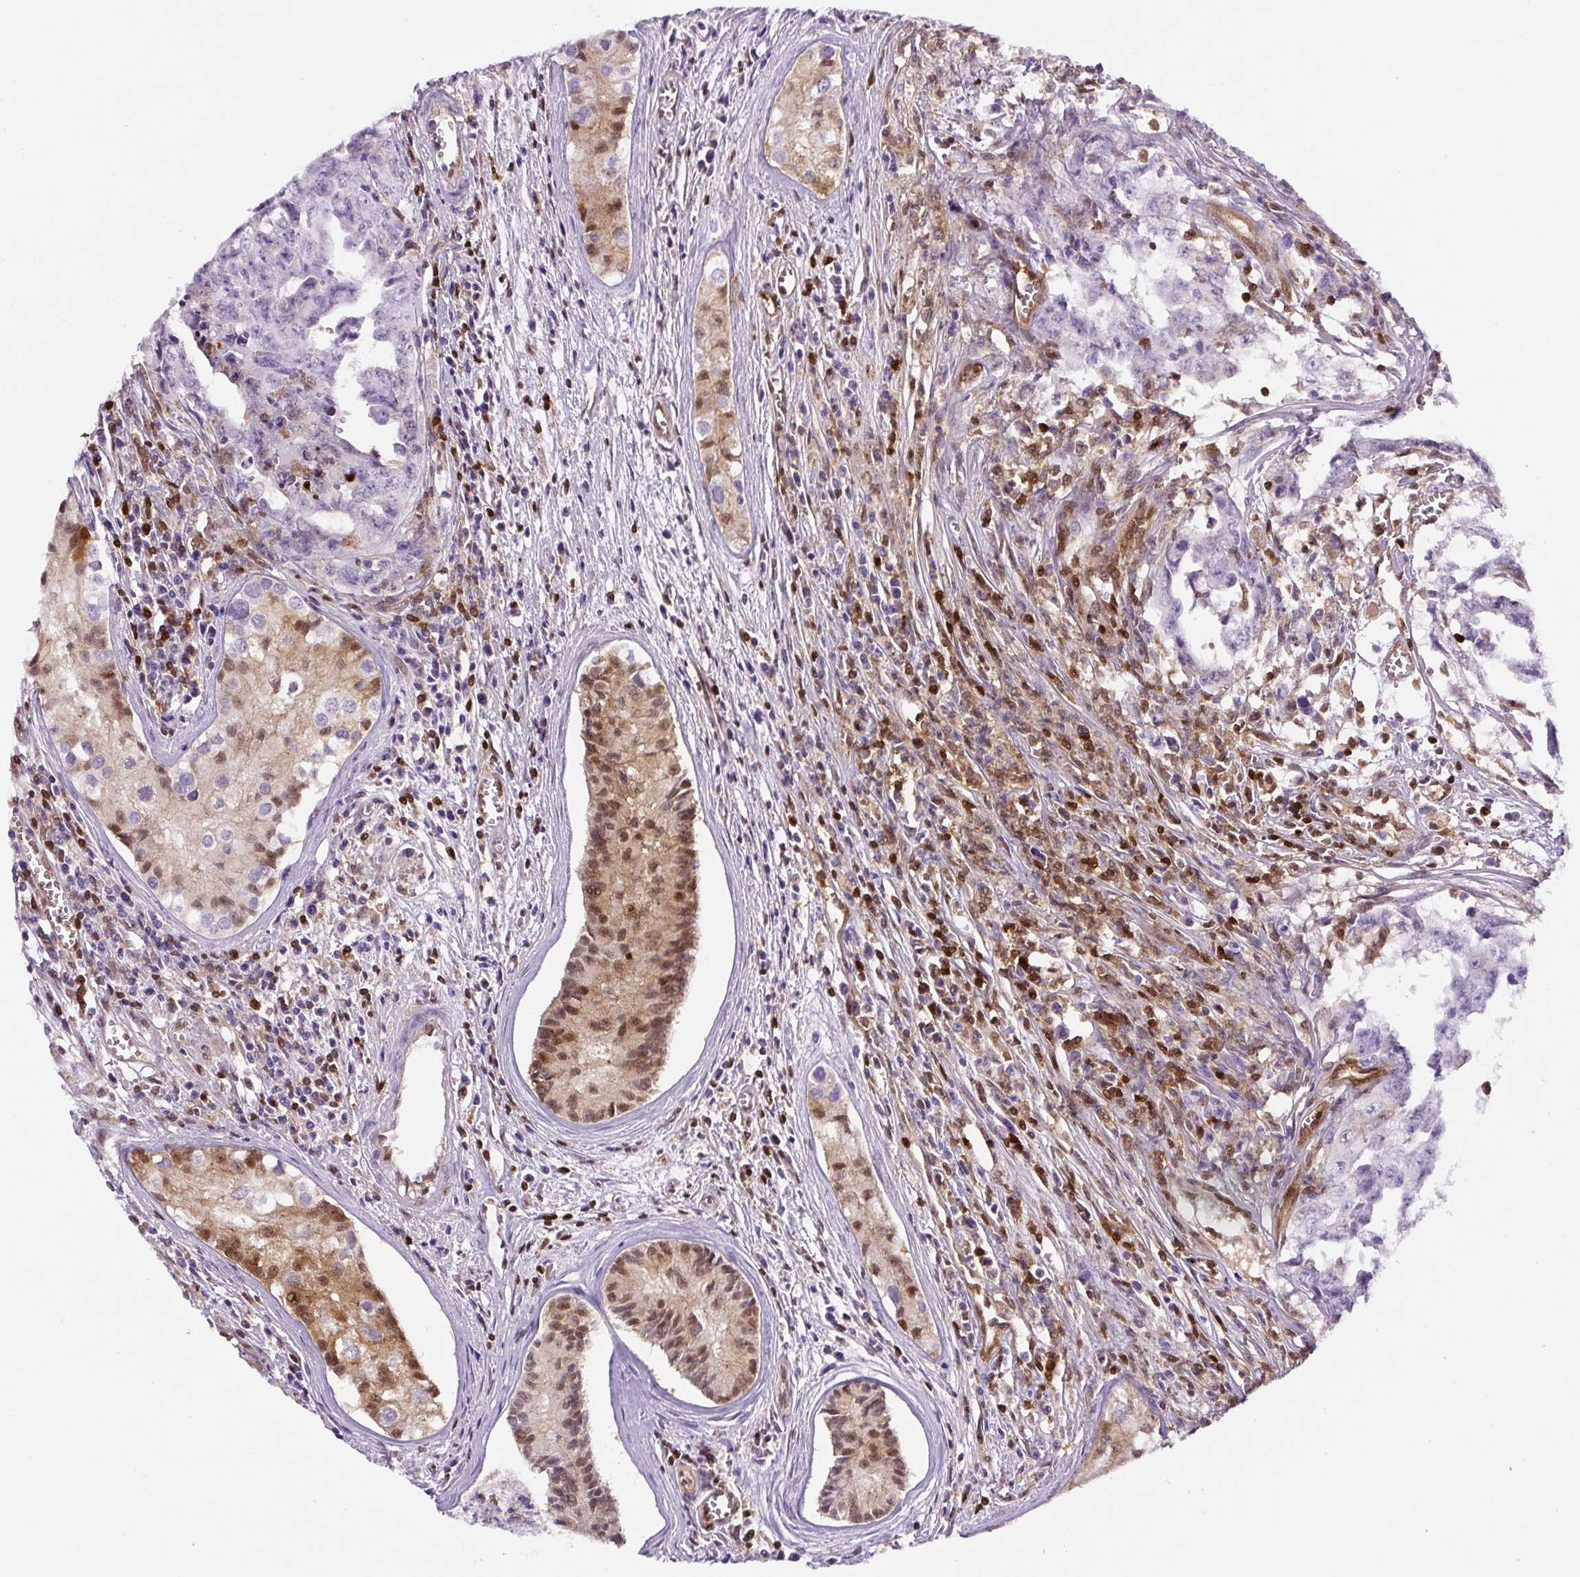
{"staining": {"intensity": "negative", "quantity": "none", "location": "none"}, "tissue": "testis cancer", "cell_type": "Tumor cells", "image_type": "cancer", "snomed": [{"axis": "morphology", "description": "Carcinoma, Embryonal, NOS"}, {"axis": "topography", "description": "Testis"}], "caption": "A histopathology image of human testis cancer (embryonal carcinoma) is negative for staining in tumor cells. (DAB IHC visualized using brightfield microscopy, high magnification).", "gene": "ANXA1", "patient": {"sex": "male", "age": 24}}